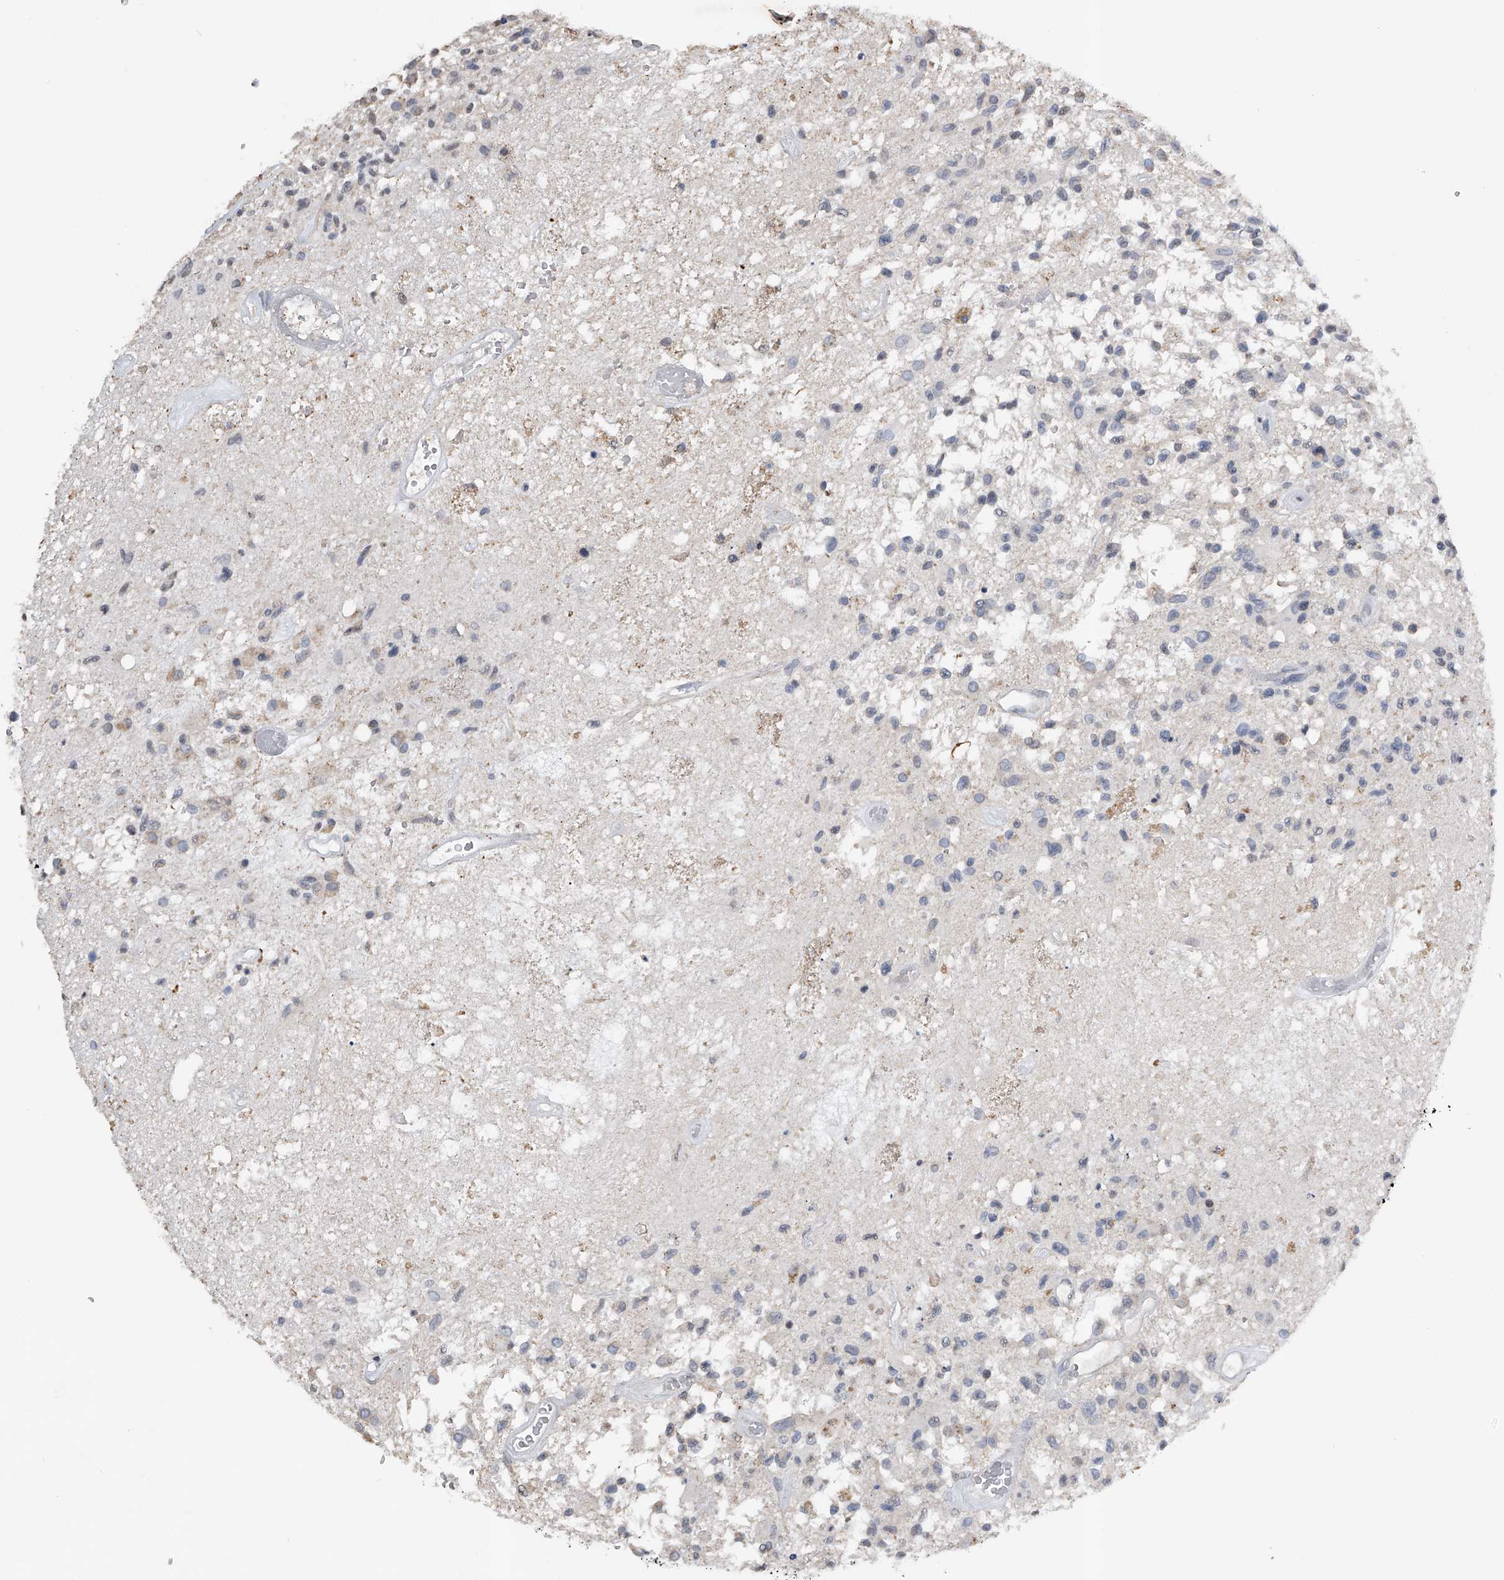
{"staining": {"intensity": "negative", "quantity": "none", "location": "none"}, "tissue": "glioma", "cell_type": "Tumor cells", "image_type": "cancer", "snomed": [{"axis": "morphology", "description": "Glioma, malignant, High grade"}, {"axis": "morphology", "description": "Glioblastoma, NOS"}, {"axis": "topography", "description": "Brain"}], "caption": "A high-resolution micrograph shows immunohistochemistry (IHC) staining of glioma, which shows no significant expression in tumor cells. (DAB IHC, high magnification).", "gene": "RWDD2A", "patient": {"sex": "male", "age": 60}}